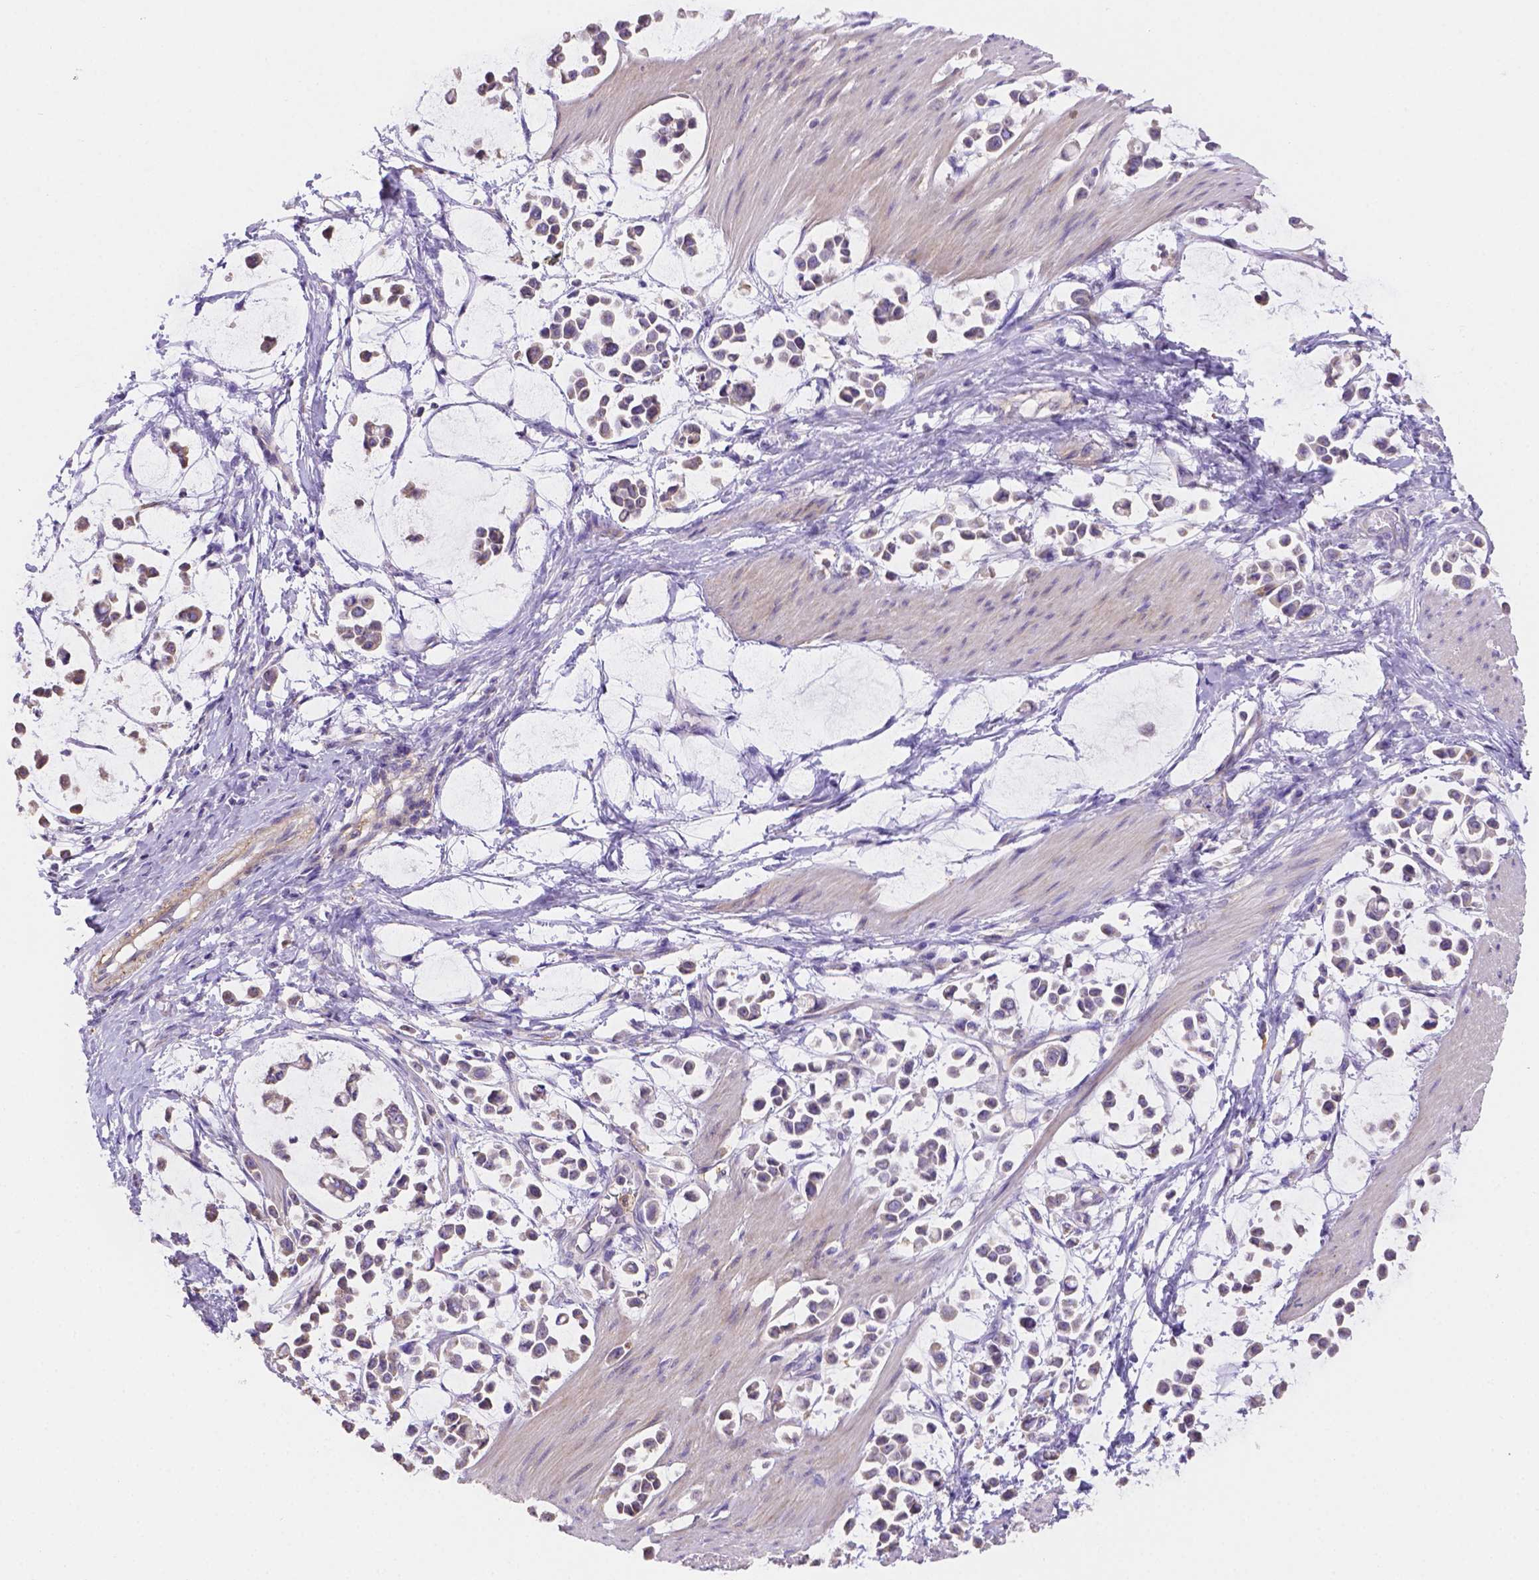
{"staining": {"intensity": "weak", "quantity": "<25%", "location": "cytoplasmic/membranous"}, "tissue": "stomach cancer", "cell_type": "Tumor cells", "image_type": "cancer", "snomed": [{"axis": "morphology", "description": "Adenocarcinoma, NOS"}, {"axis": "topography", "description": "Stomach"}], "caption": "Tumor cells show no significant staining in adenocarcinoma (stomach). The staining was performed using DAB to visualize the protein expression in brown, while the nuclei were stained in blue with hematoxylin (Magnification: 20x).", "gene": "NXPE2", "patient": {"sex": "male", "age": 82}}